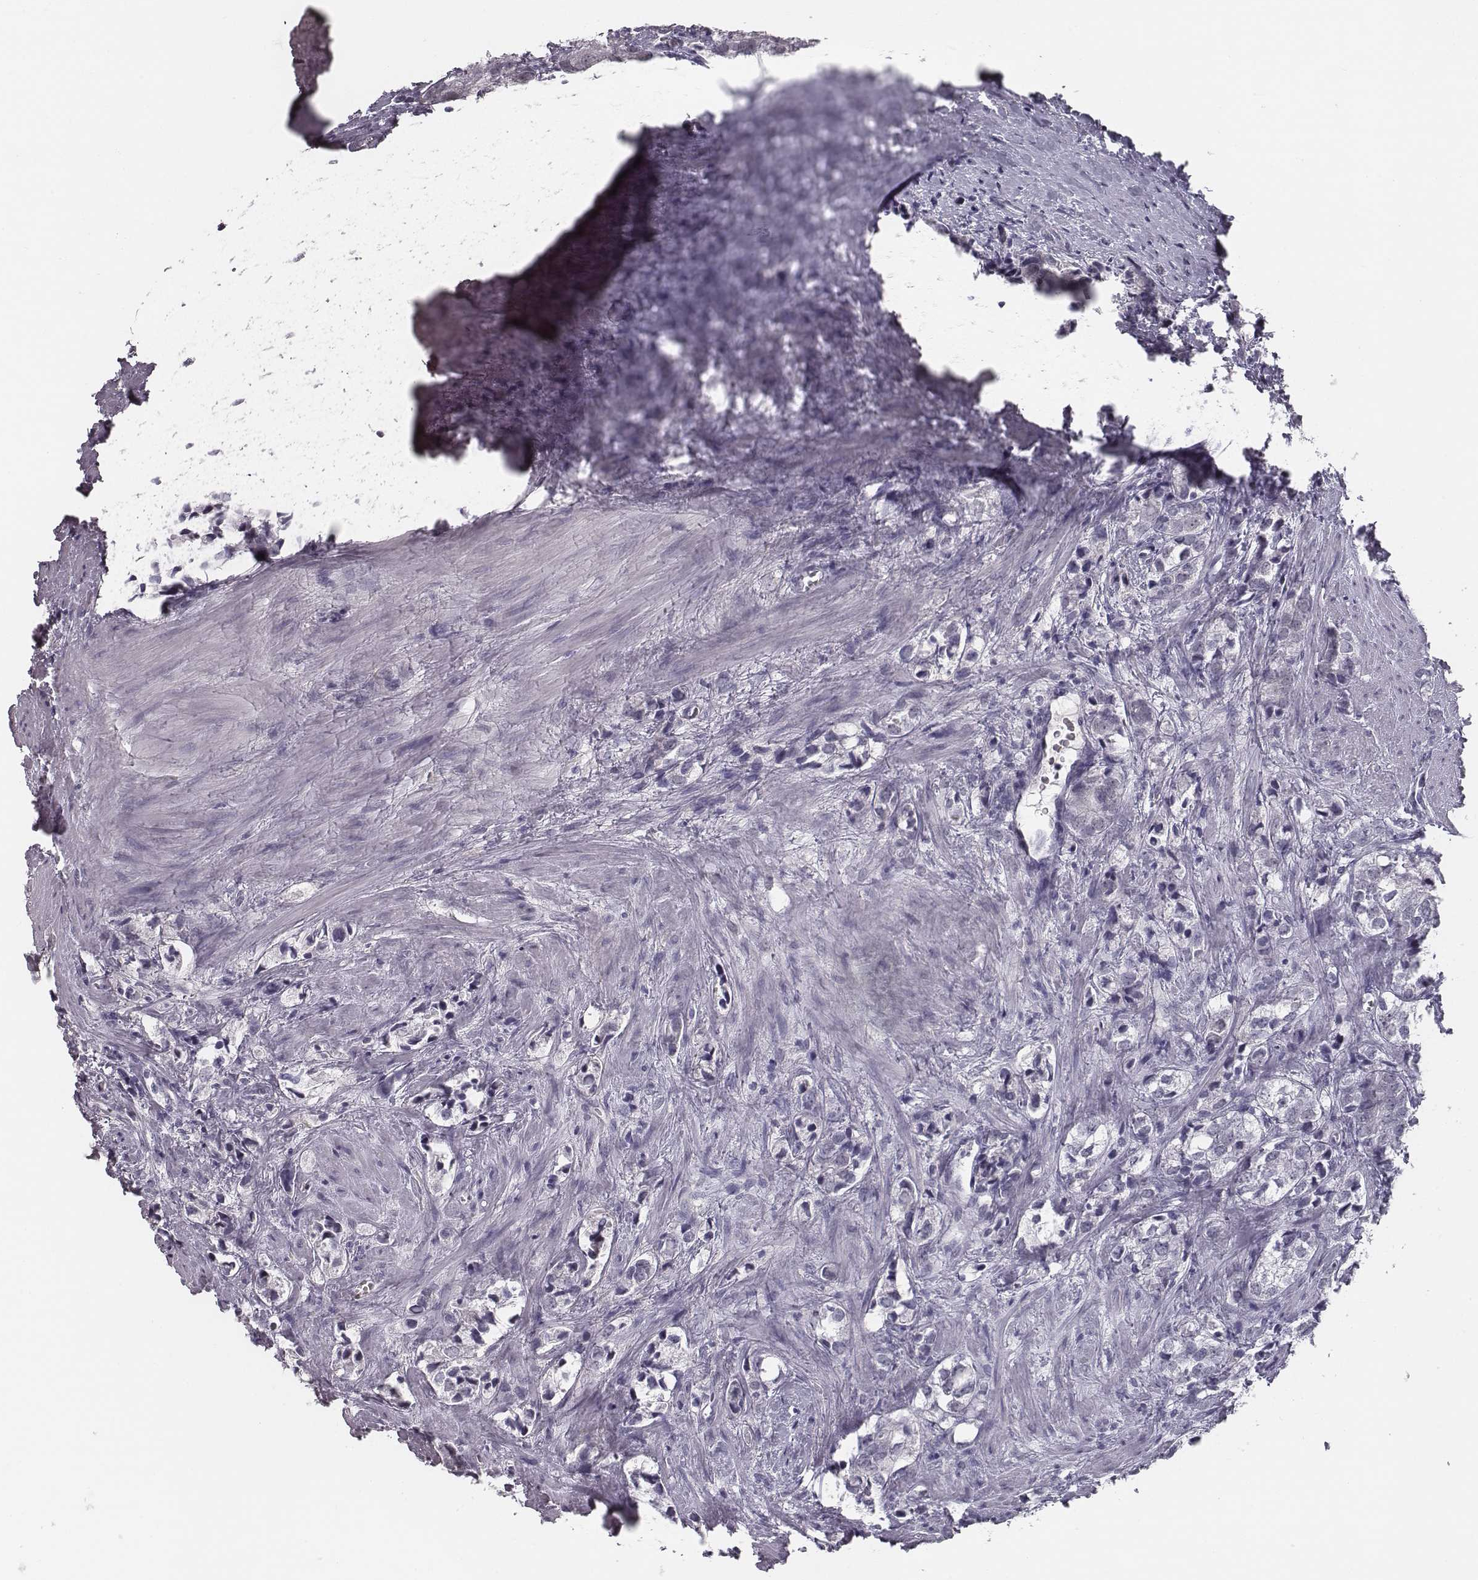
{"staining": {"intensity": "negative", "quantity": "none", "location": "none"}, "tissue": "prostate cancer", "cell_type": "Tumor cells", "image_type": "cancer", "snomed": [{"axis": "morphology", "description": "Adenocarcinoma, NOS"}, {"axis": "topography", "description": "Prostate and seminal vesicle, NOS"}], "caption": "This is an immunohistochemistry photomicrograph of prostate adenocarcinoma. There is no expression in tumor cells.", "gene": "SEPTIN14", "patient": {"sex": "male", "age": 63}}